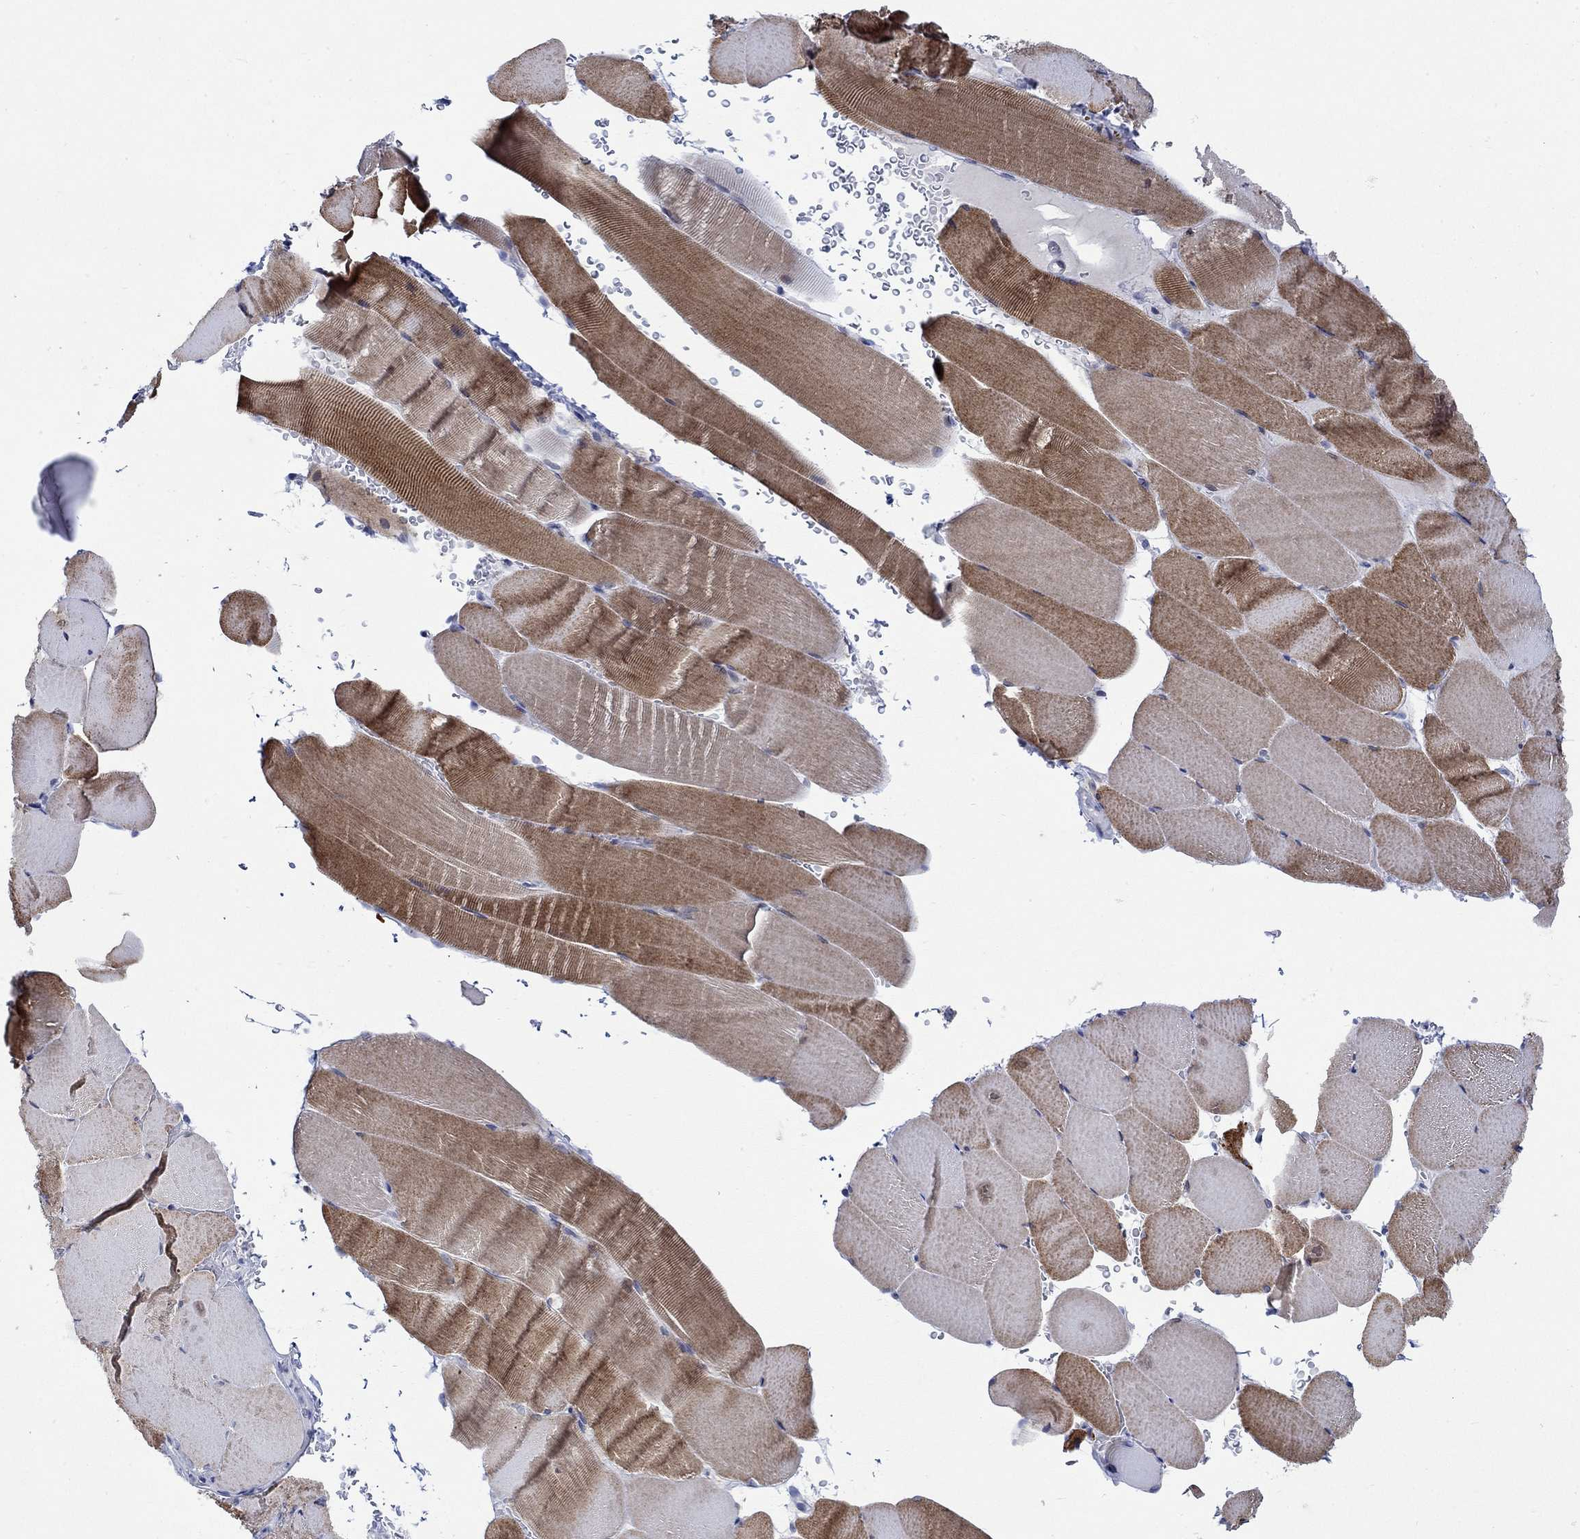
{"staining": {"intensity": "strong", "quantity": ">75%", "location": "cytoplasmic/membranous"}, "tissue": "skeletal muscle", "cell_type": "Myocytes", "image_type": "normal", "snomed": [{"axis": "morphology", "description": "Normal tissue, NOS"}, {"axis": "topography", "description": "Skeletal muscle"}], "caption": "Immunohistochemistry histopathology image of normal skeletal muscle stained for a protein (brown), which exhibits high levels of strong cytoplasmic/membranous positivity in approximately >75% of myocytes.", "gene": "KSR2", "patient": {"sex": "female", "age": 37}}